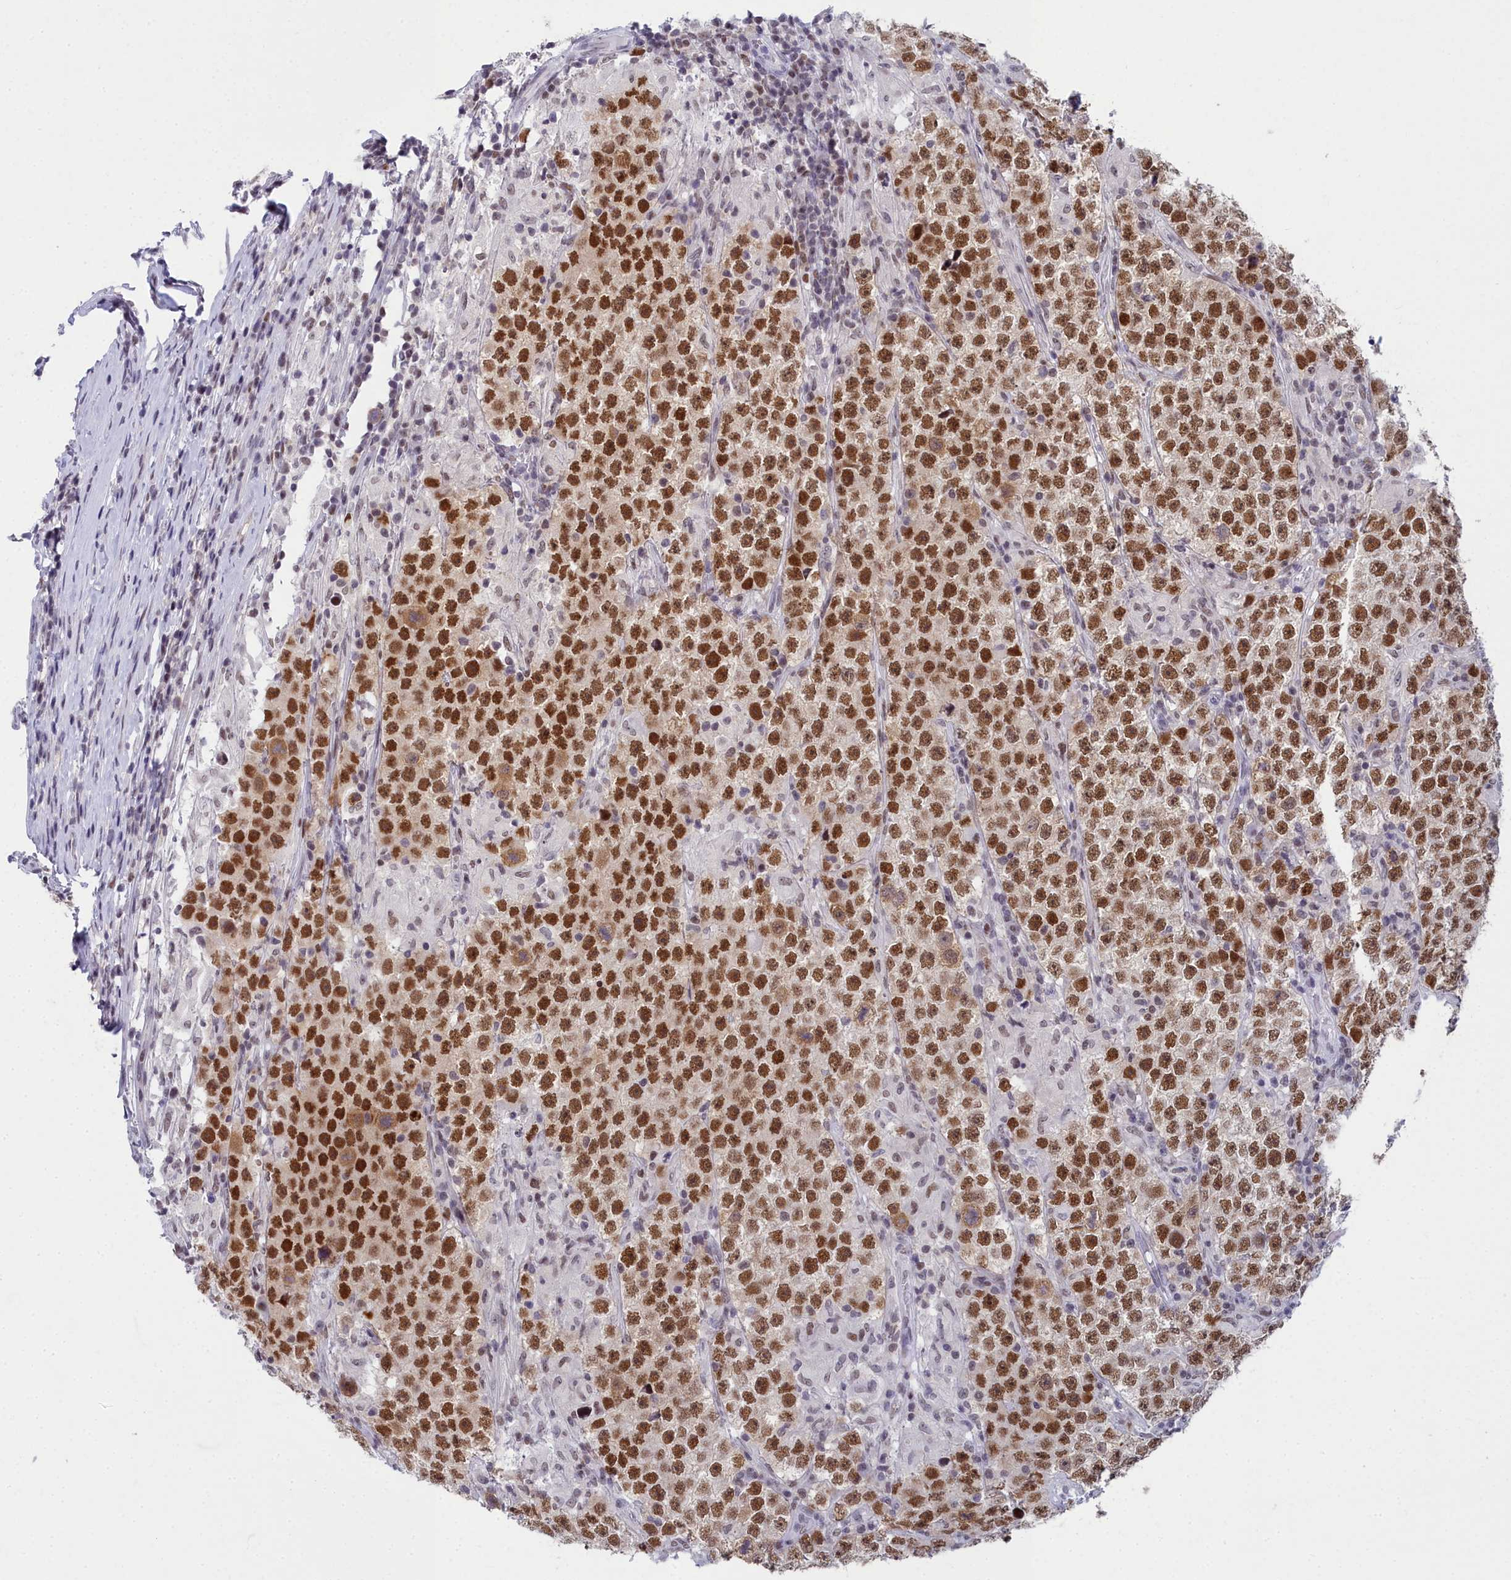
{"staining": {"intensity": "strong", "quantity": ">75%", "location": "nuclear"}, "tissue": "testis cancer", "cell_type": "Tumor cells", "image_type": "cancer", "snomed": [{"axis": "morphology", "description": "Normal tissue, NOS"}, {"axis": "morphology", "description": "Urothelial carcinoma, High grade"}, {"axis": "morphology", "description": "Seminoma, NOS"}, {"axis": "morphology", "description": "Carcinoma, Embryonal, NOS"}, {"axis": "topography", "description": "Urinary bladder"}, {"axis": "topography", "description": "Testis"}], "caption": "The histopathology image shows immunohistochemical staining of testis cancer. There is strong nuclear expression is present in about >75% of tumor cells. Using DAB (3,3'-diaminobenzidine) (brown) and hematoxylin (blue) stains, captured at high magnification using brightfield microscopy.", "gene": "CCDC97", "patient": {"sex": "male", "age": 41}}